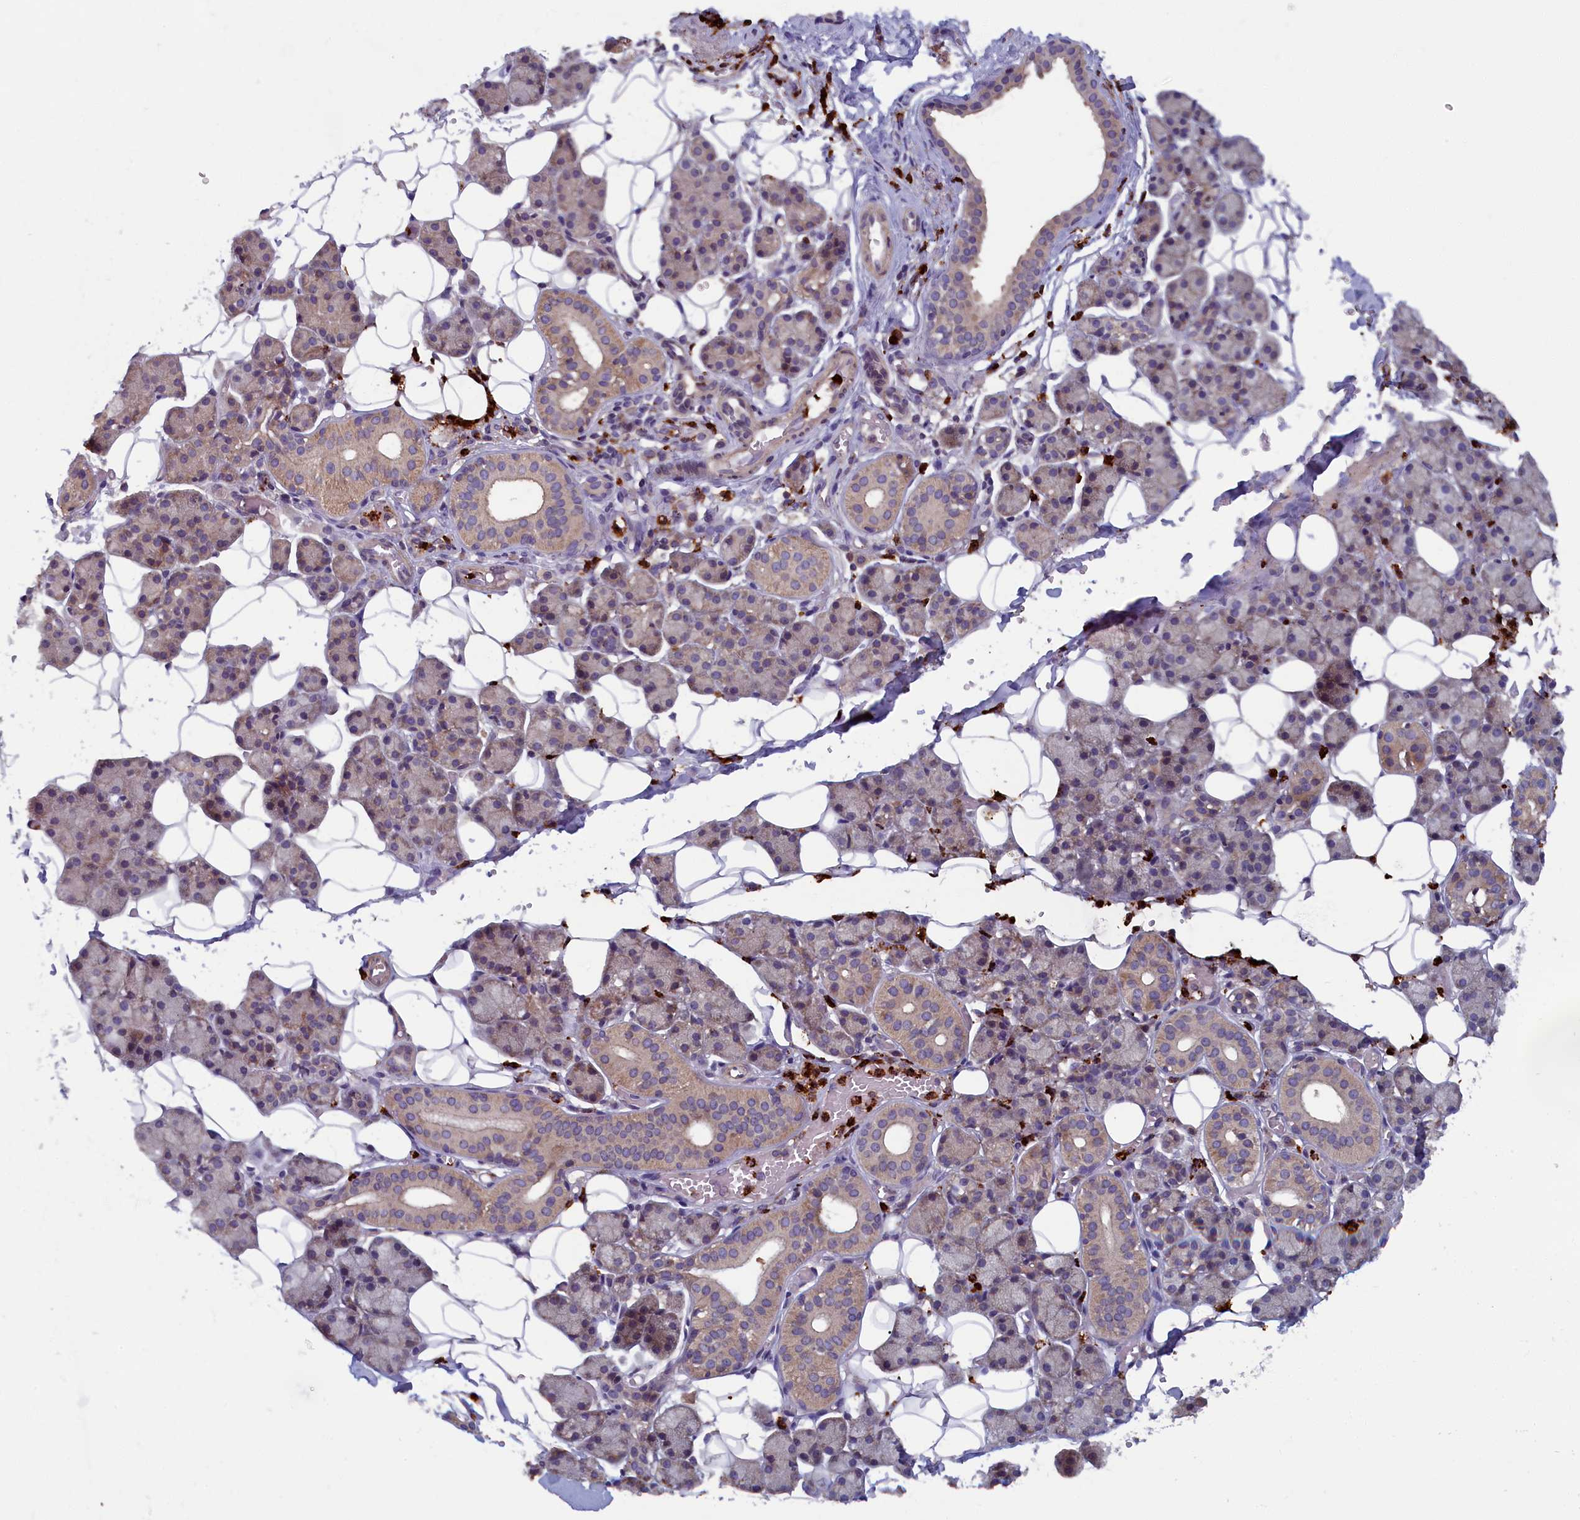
{"staining": {"intensity": "weak", "quantity": "25%-75%", "location": "cytoplasmic/membranous"}, "tissue": "salivary gland", "cell_type": "Glandular cells", "image_type": "normal", "snomed": [{"axis": "morphology", "description": "Normal tissue, NOS"}, {"axis": "topography", "description": "Salivary gland"}], "caption": "Immunohistochemistry (IHC) photomicrograph of benign human salivary gland stained for a protein (brown), which reveals low levels of weak cytoplasmic/membranous positivity in approximately 25%-75% of glandular cells.", "gene": "TNK2", "patient": {"sex": "female", "age": 33}}